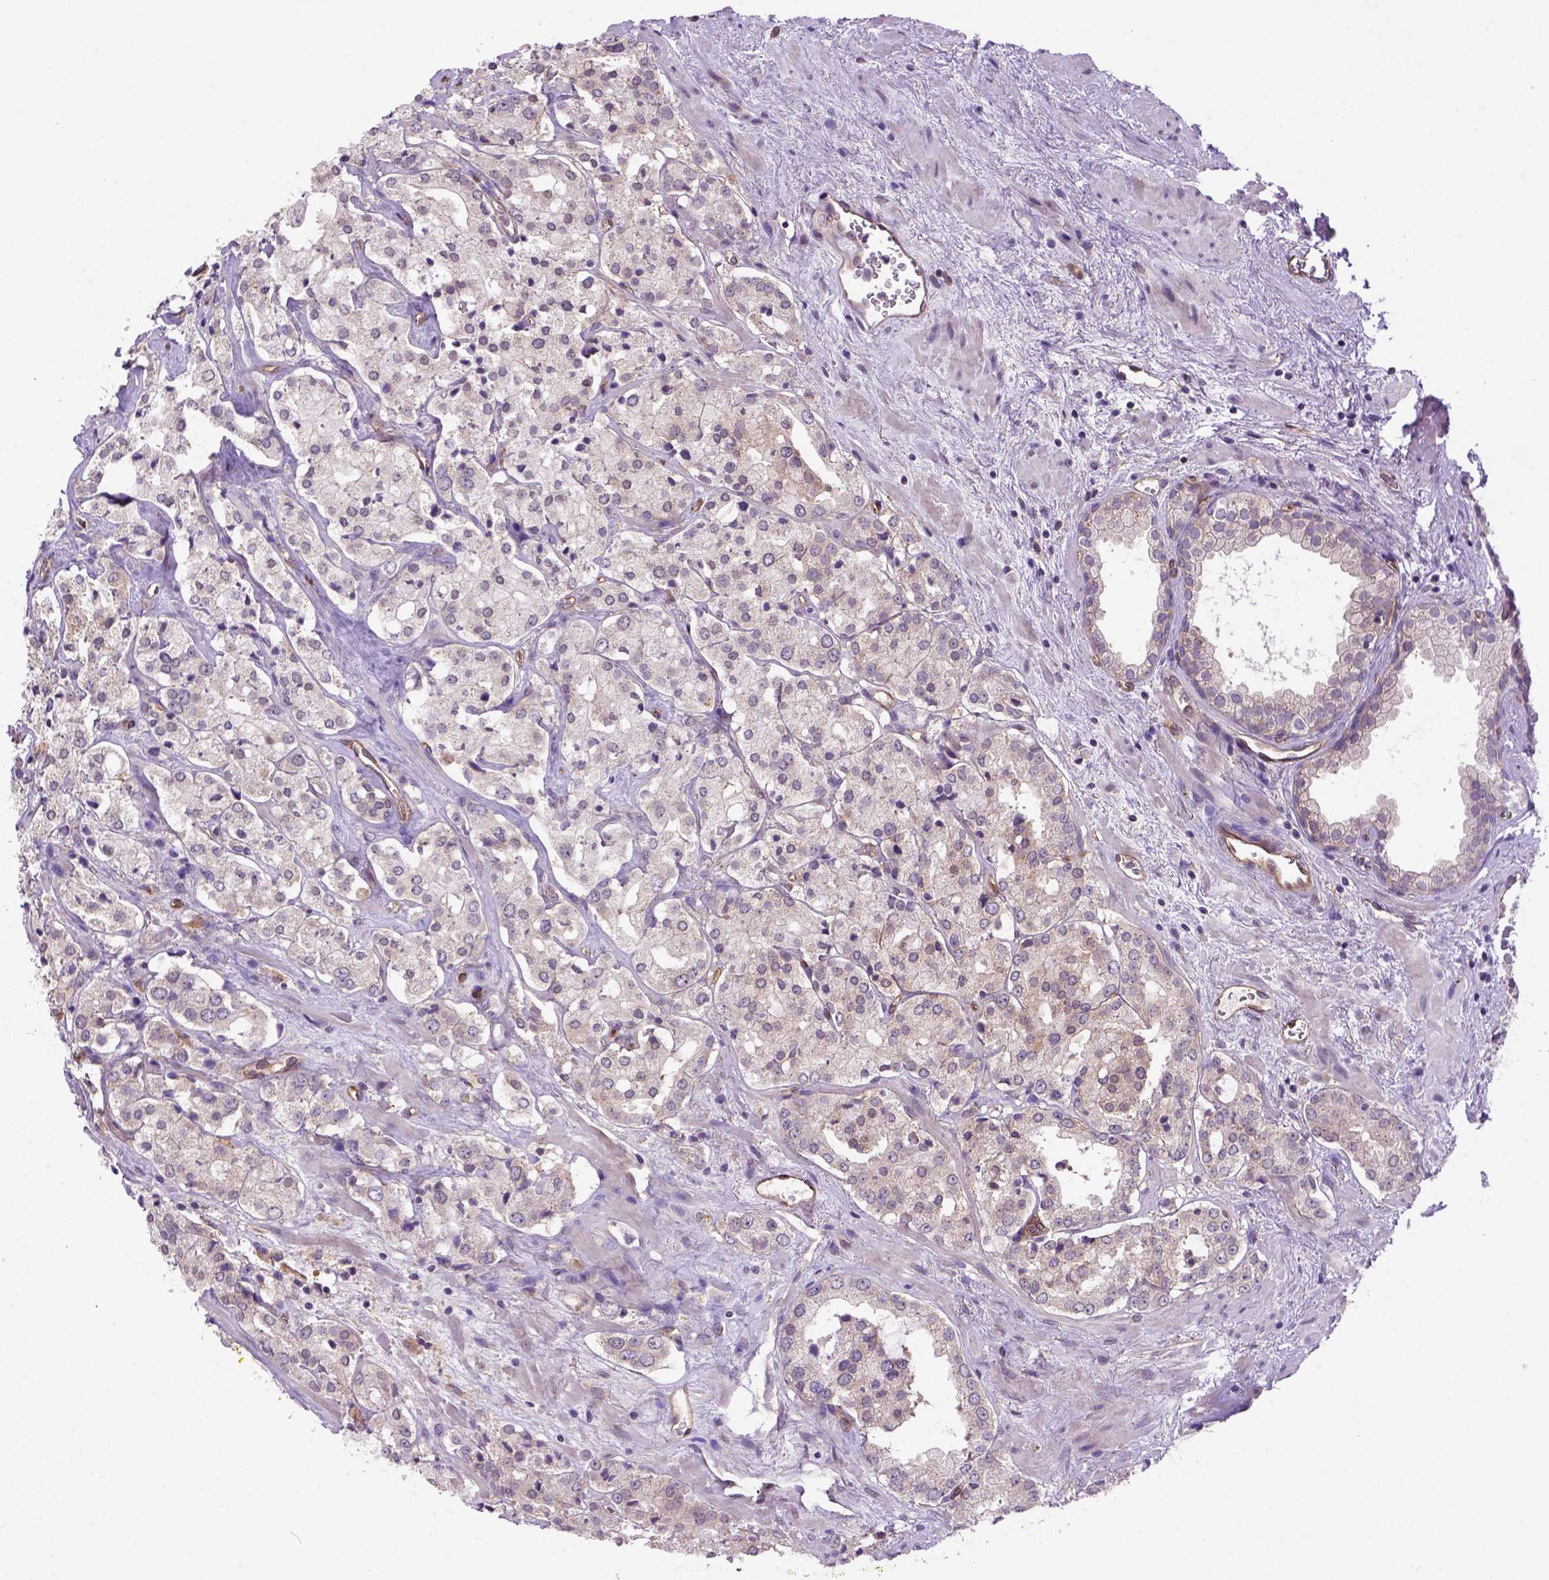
{"staining": {"intensity": "negative", "quantity": "none", "location": "none"}, "tissue": "prostate cancer", "cell_type": "Tumor cells", "image_type": "cancer", "snomed": [{"axis": "morphology", "description": "Adenocarcinoma, NOS"}, {"axis": "topography", "description": "Prostate"}], "caption": "Prostate cancer (adenocarcinoma) was stained to show a protein in brown. There is no significant staining in tumor cells.", "gene": "CASKIN2", "patient": {"sex": "male", "age": 66}}